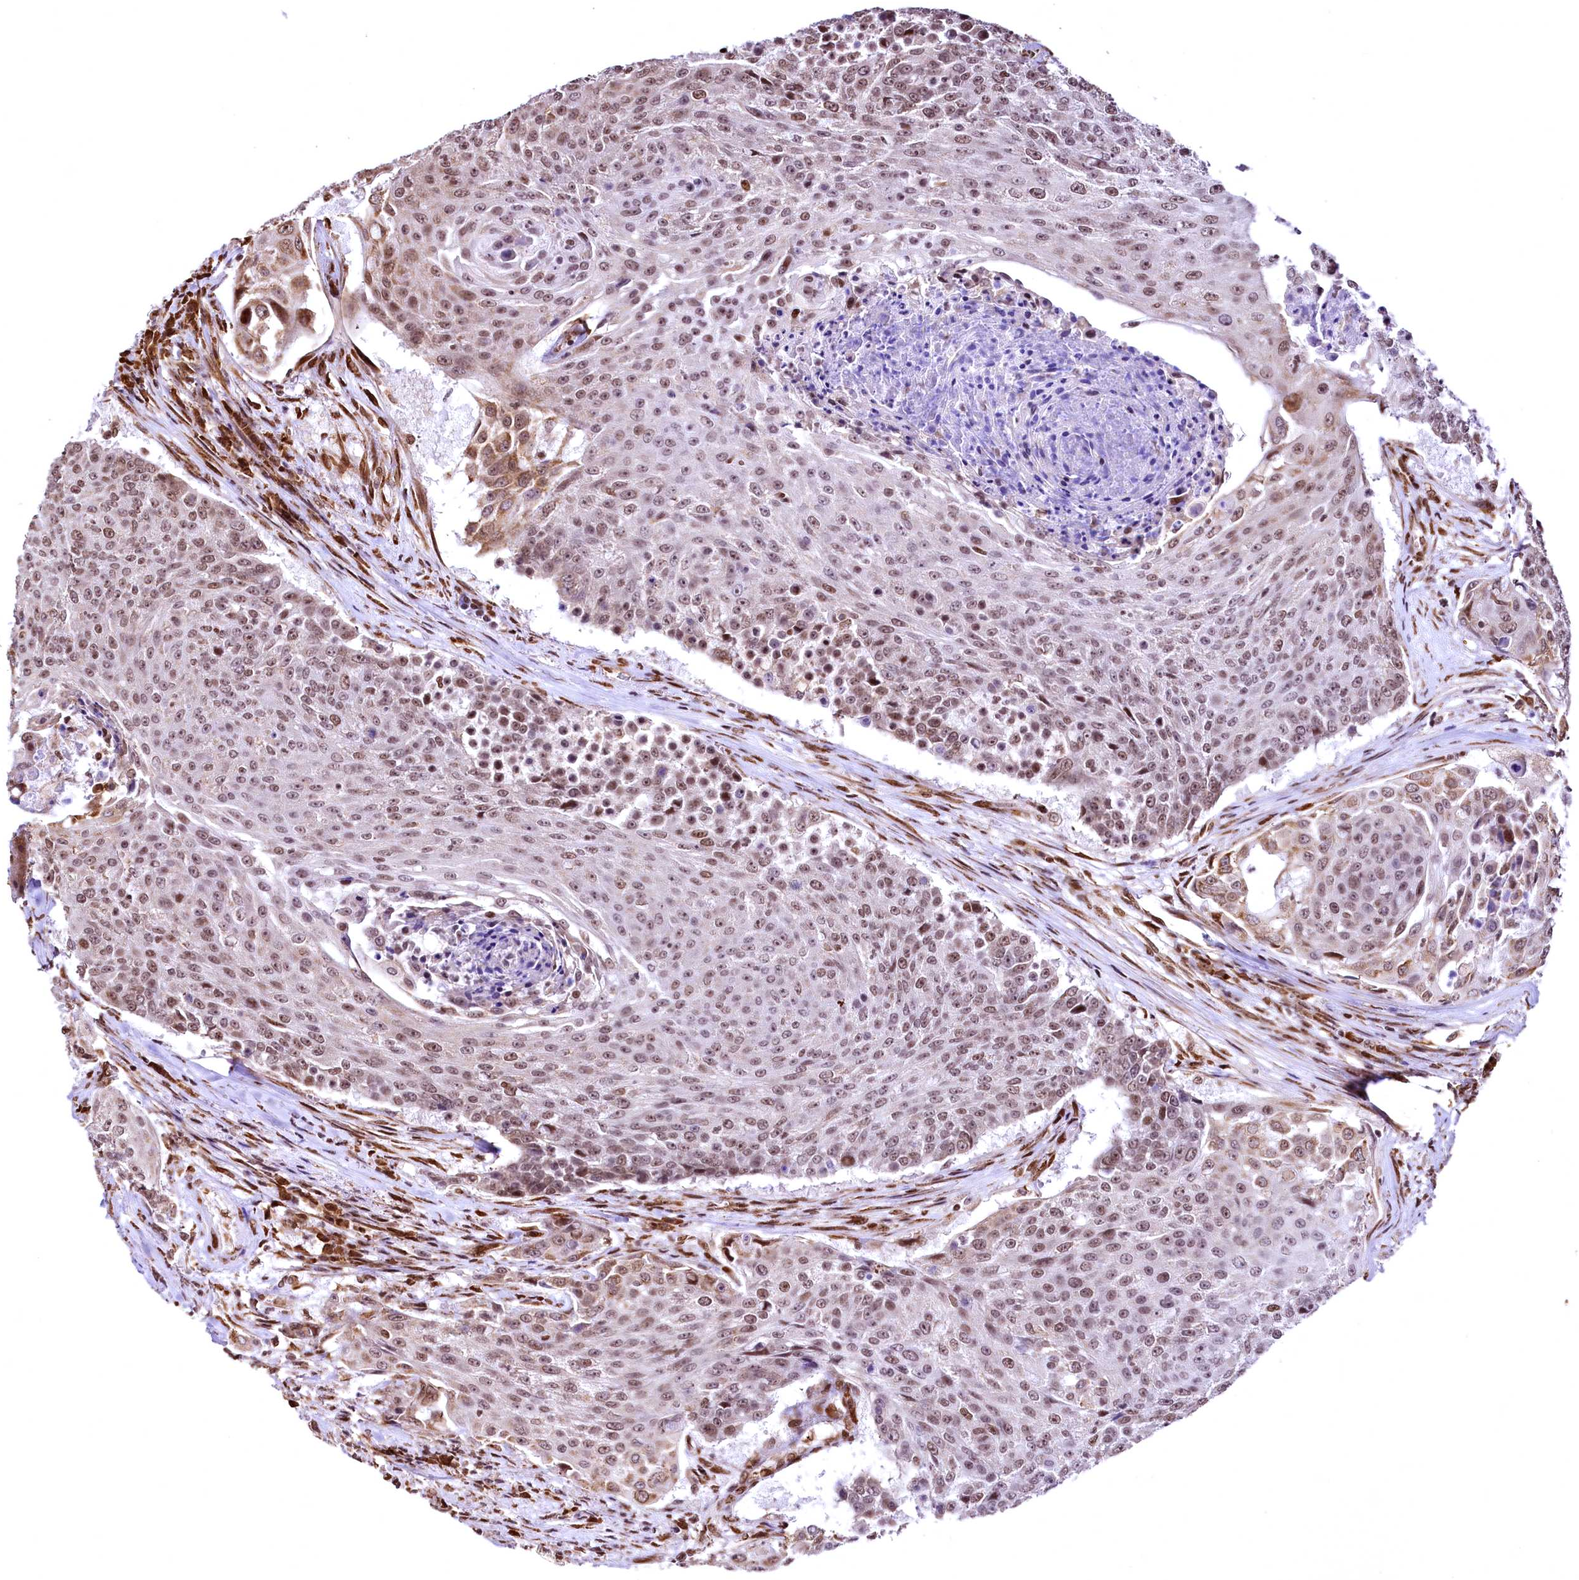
{"staining": {"intensity": "moderate", "quantity": "25%-75%", "location": "nuclear"}, "tissue": "urothelial cancer", "cell_type": "Tumor cells", "image_type": "cancer", "snomed": [{"axis": "morphology", "description": "Urothelial carcinoma, High grade"}, {"axis": "topography", "description": "Urinary bladder"}], "caption": "Immunohistochemistry (IHC) of human urothelial cancer displays medium levels of moderate nuclear positivity in about 25%-75% of tumor cells.", "gene": "PDS5B", "patient": {"sex": "female", "age": 63}}